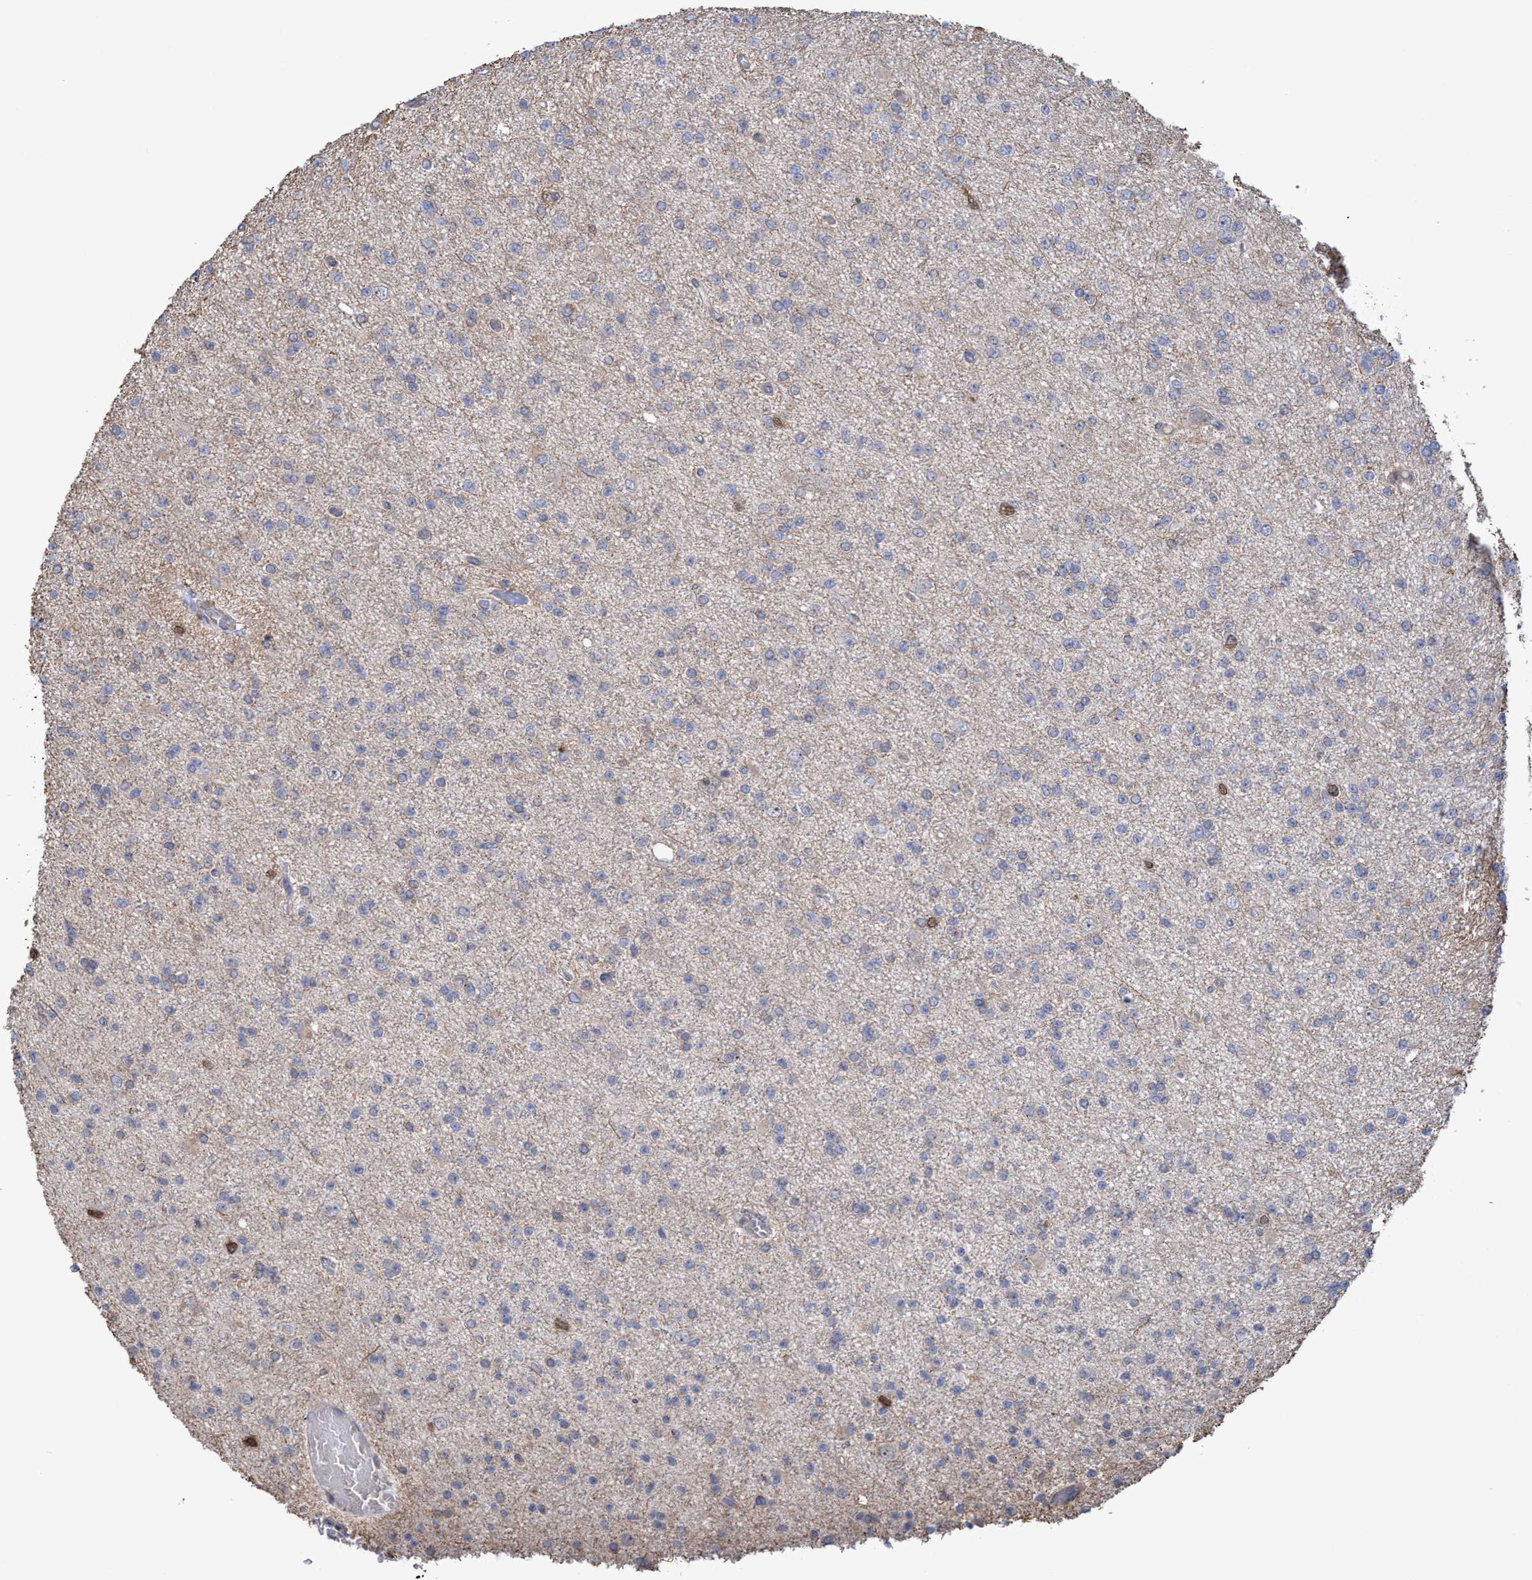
{"staining": {"intensity": "weak", "quantity": "<25%", "location": "nuclear"}, "tissue": "glioma", "cell_type": "Tumor cells", "image_type": "cancer", "snomed": [{"axis": "morphology", "description": "Glioma, malignant, Low grade"}, {"axis": "topography", "description": "Brain"}], "caption": "Immunohistochemistry photomicrograph of human low-grade glioma (malignant) stained for a protein (brown), which shows no staining in tumor cells.", "gene": "SLBP", "patient": {"sex": "female", "age": 22}}